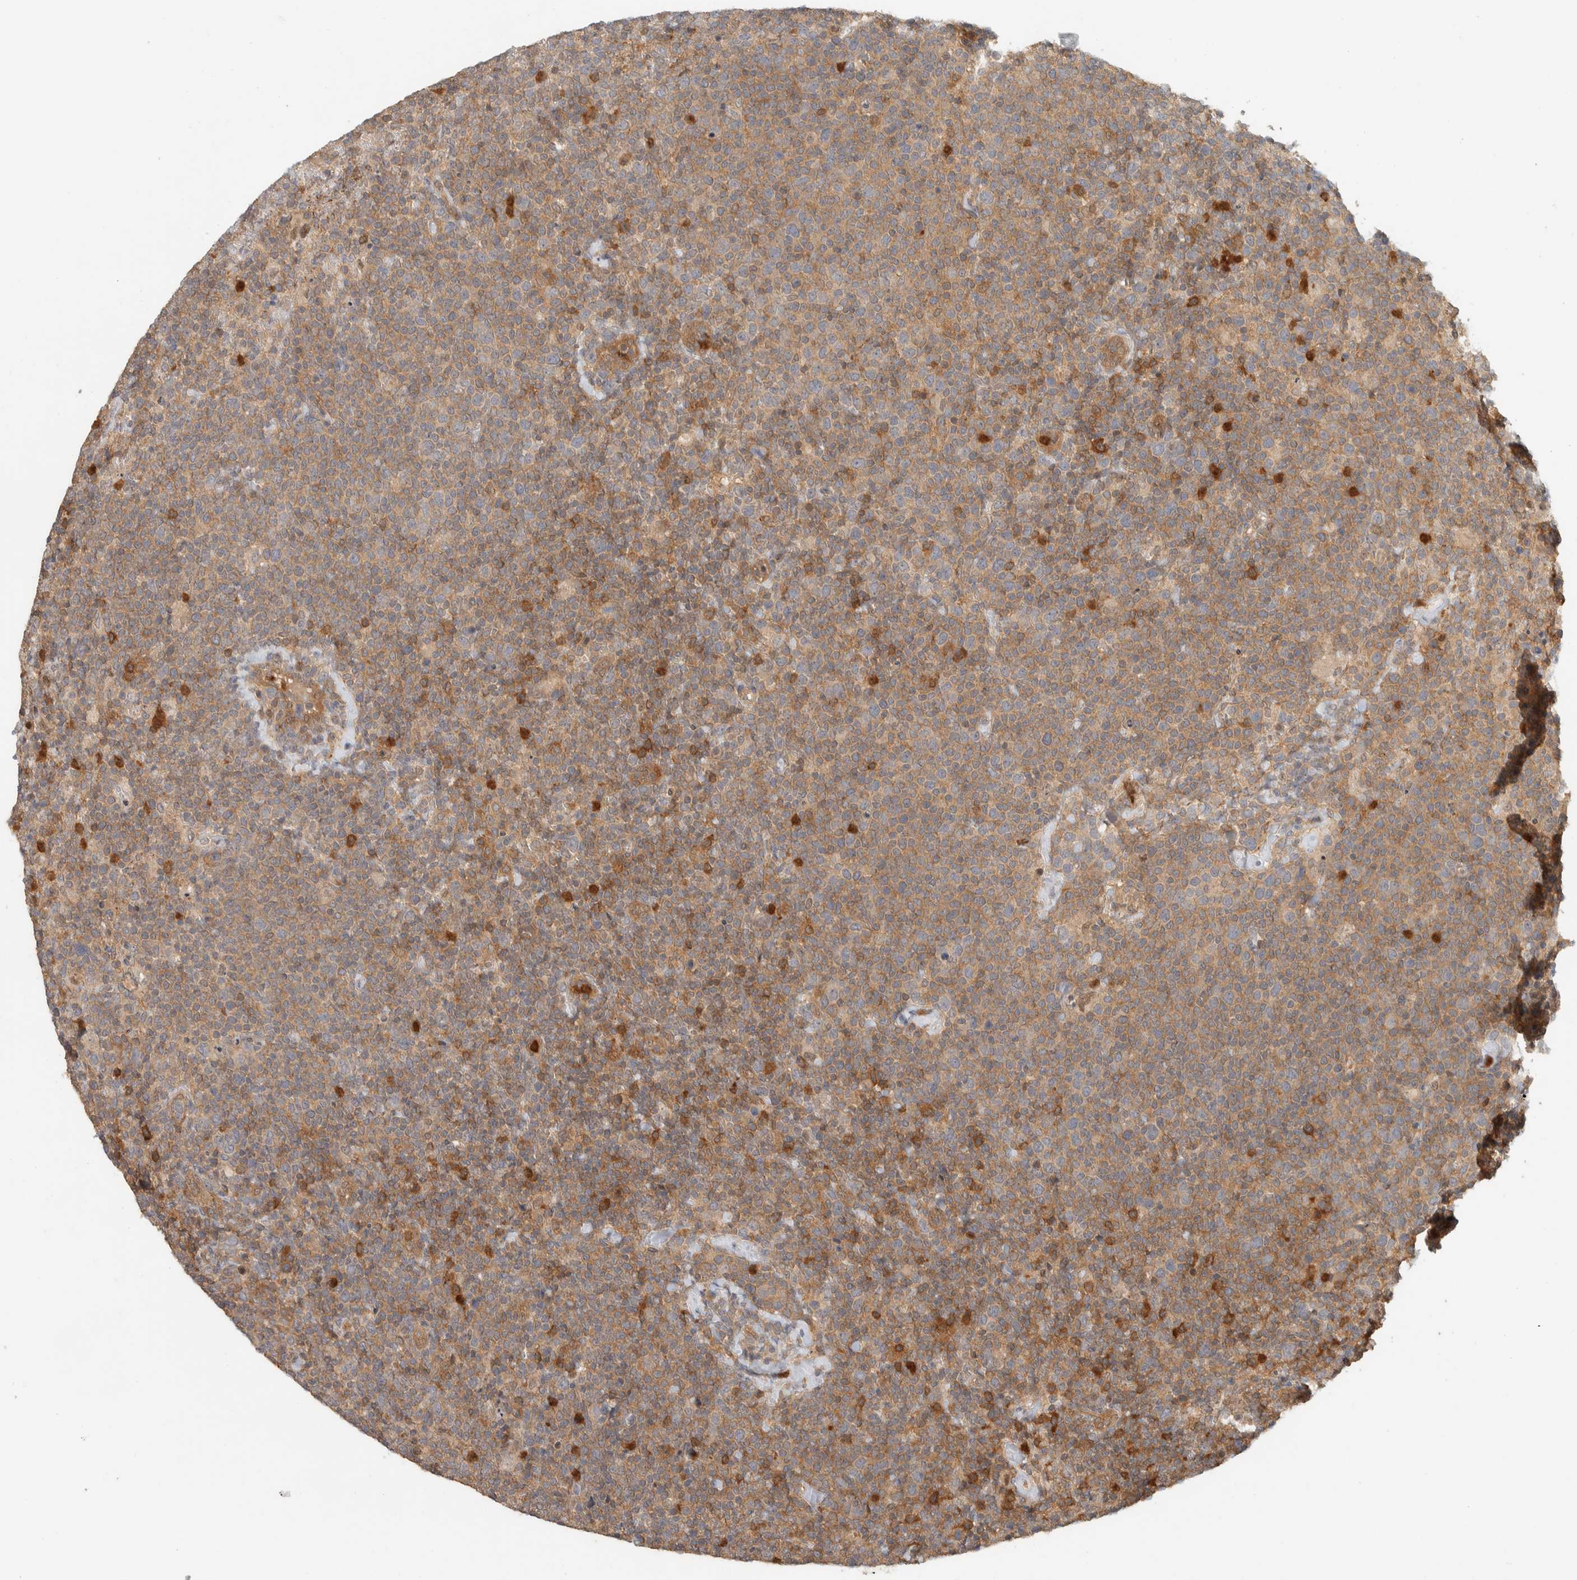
{"staining": {"intensity": "moderate", "quantity": ">75%", "location": "cytoplasmic/membranous"}, "tissue": "lymphoma", "cell_type": "Tumor cells", "image_type": "cancer", "snomed": [{"axis": "morphology", "description": "Malignant lymphoma, non-Hodgkin's type, High grade"}, {"axis": "topography", "description": "Lymph node"}], "caption": "Human lymphoma stained for a protein (brown) reveals moderate cytoplasmic/membranous positive positivity in about >75% of tumor cells.", "gene": "ADSS2", "patient": {"sex": "male", "age": 61}}